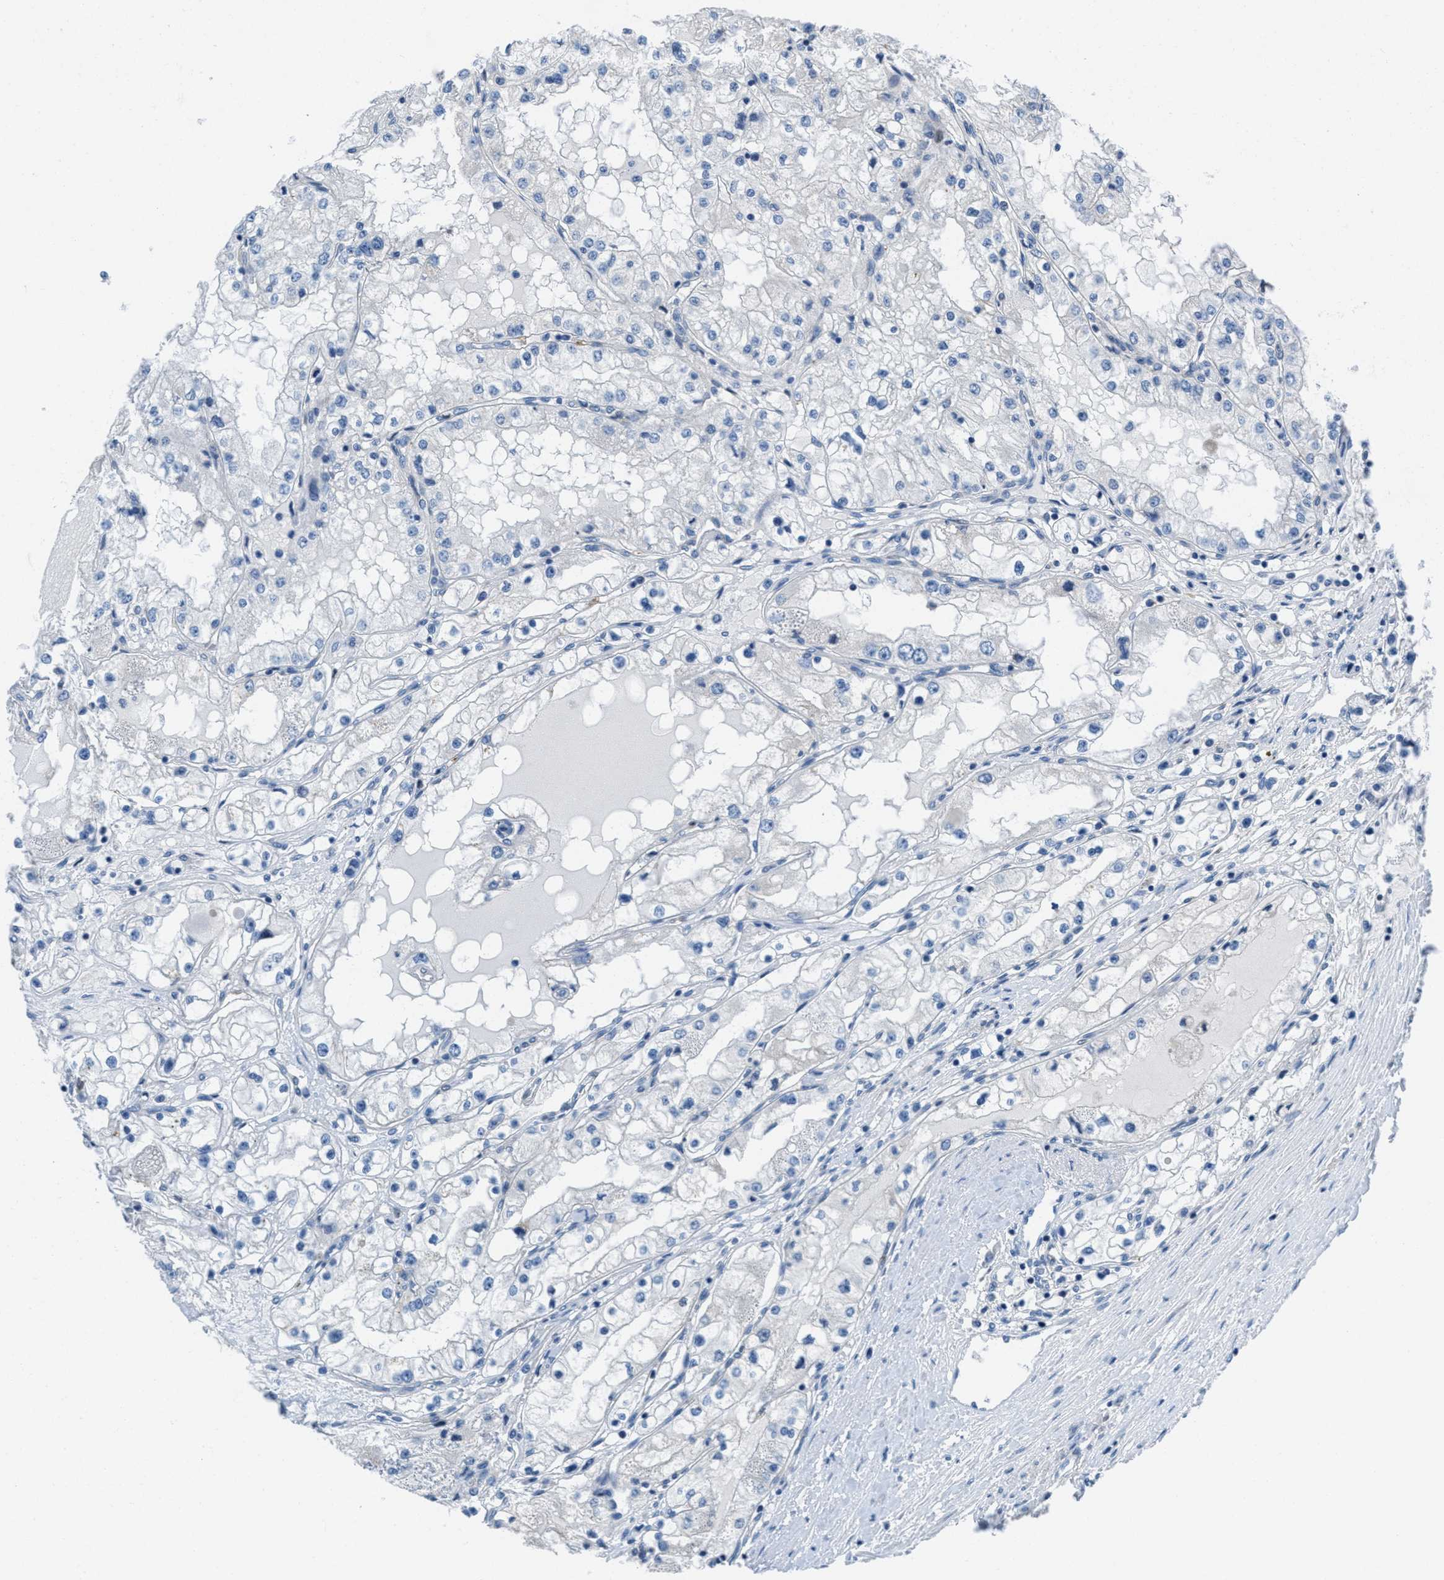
{"staining": {"intensity": "negative", "quantity": "none", "location": "none"}, "tissue": "renal cancer", "cell_type": "Tumor cells", "image_type": "cancer", "snomed": [{"axis": "morphology", "description": "Adenocarcinoma, NOS"}, {"axis": "topography", "description": "Kidney"}], "caption": "An image of adenocarcinoma (renal) stained for a protein shows no brown staining in tumor cells.", "gene": "MAPRE2", "patient": {"sex": "male", "age": 68}}